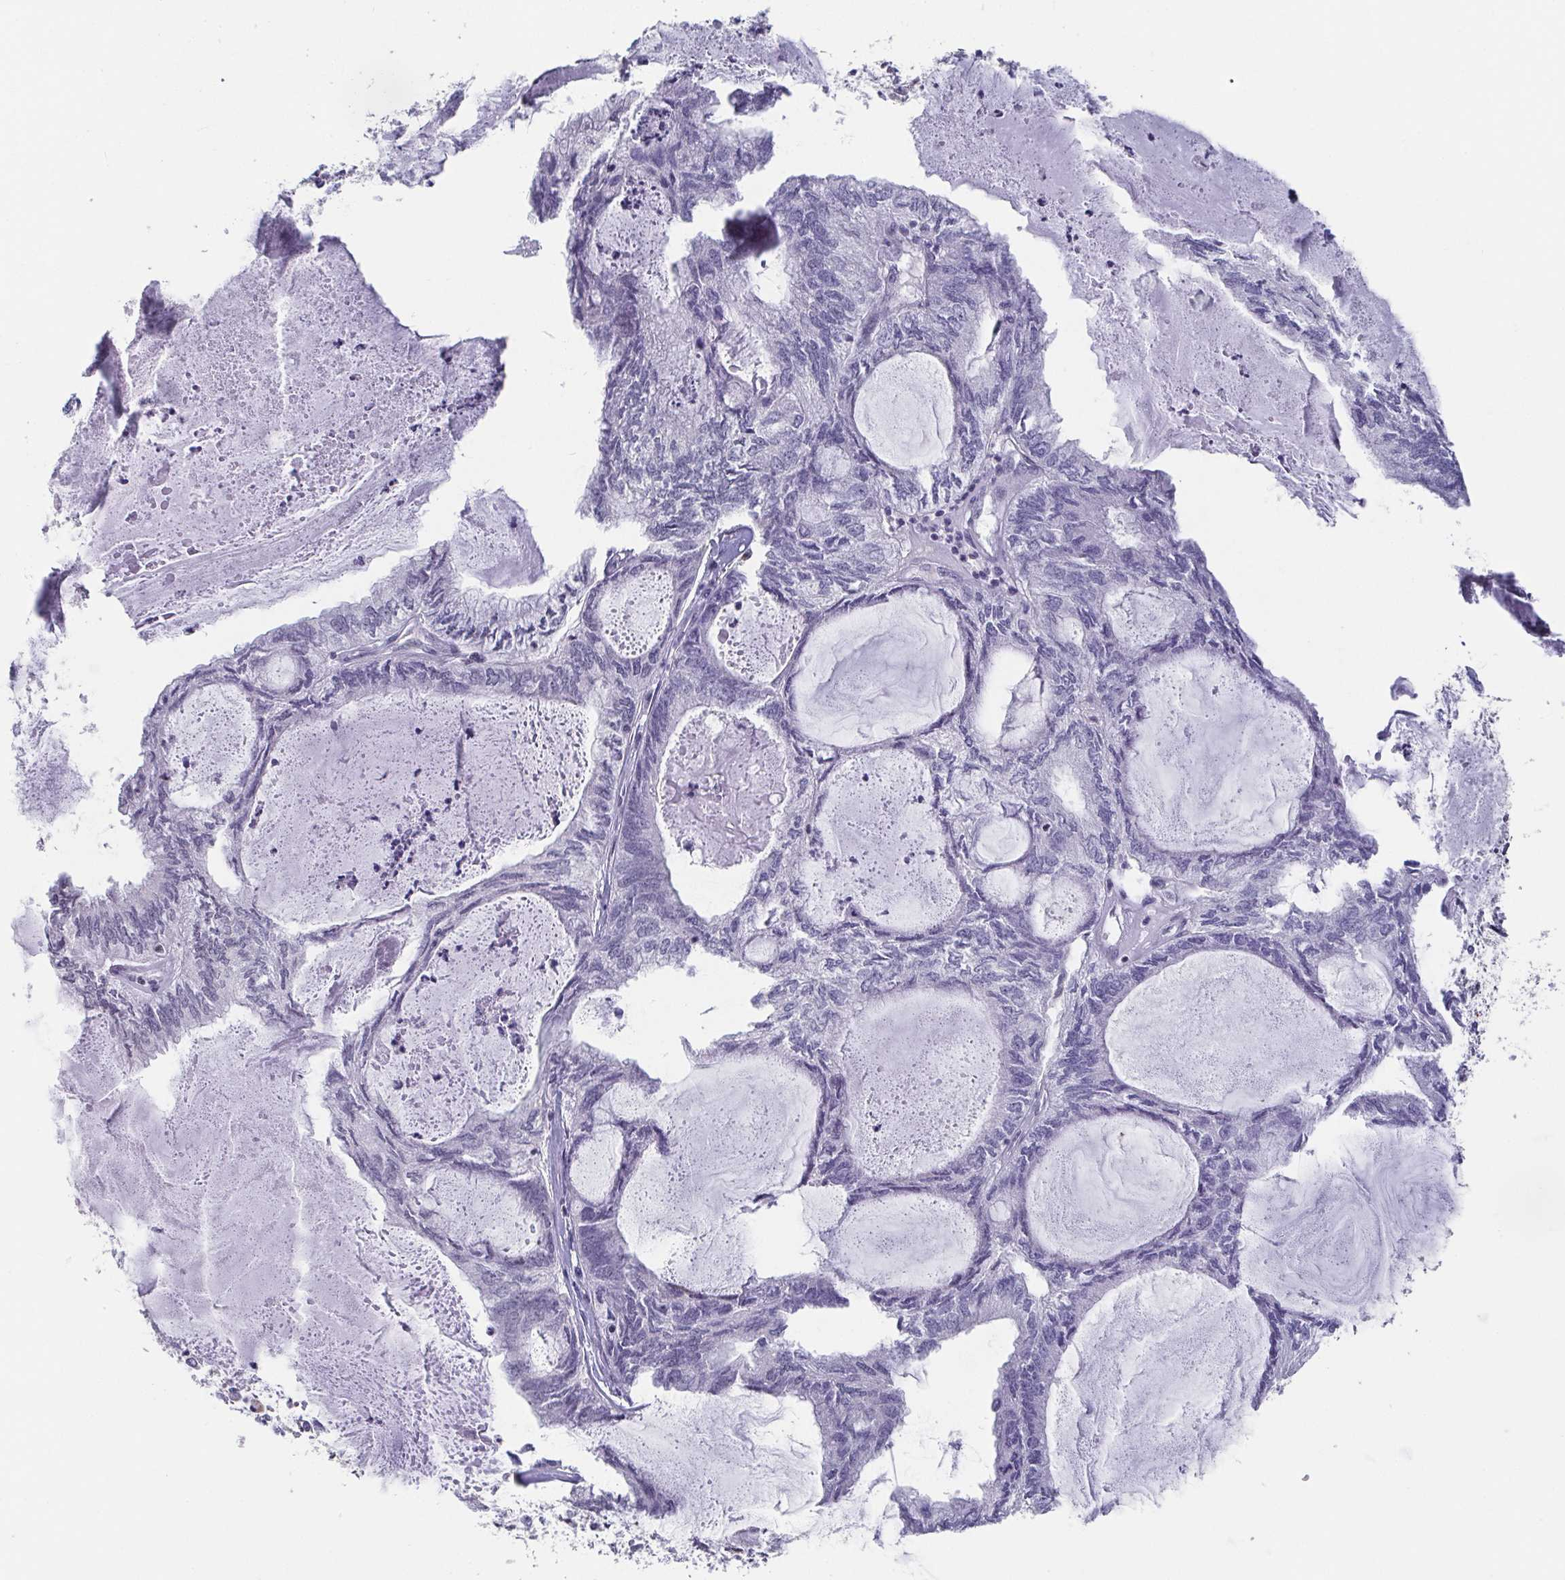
{"staining": {"intensity": "negative", "quantity": "none", "location": "none"}, "tissue": "endometrial cancer", "cell_type": "Tumor cells", "image_type": "cancer", "snomed": [{"axis": "morphology", "description": "Adenocarcinoma, NOS"}, {"axis": "topography", "description": "Endometrium"}], "caption": "The immunohistochemistry micrograph has no significant expression in tumor cells of endometrial adenocarcinoma tissue.", "gene": "CTCF", "patient": {"sex": "female", "age": 80}}